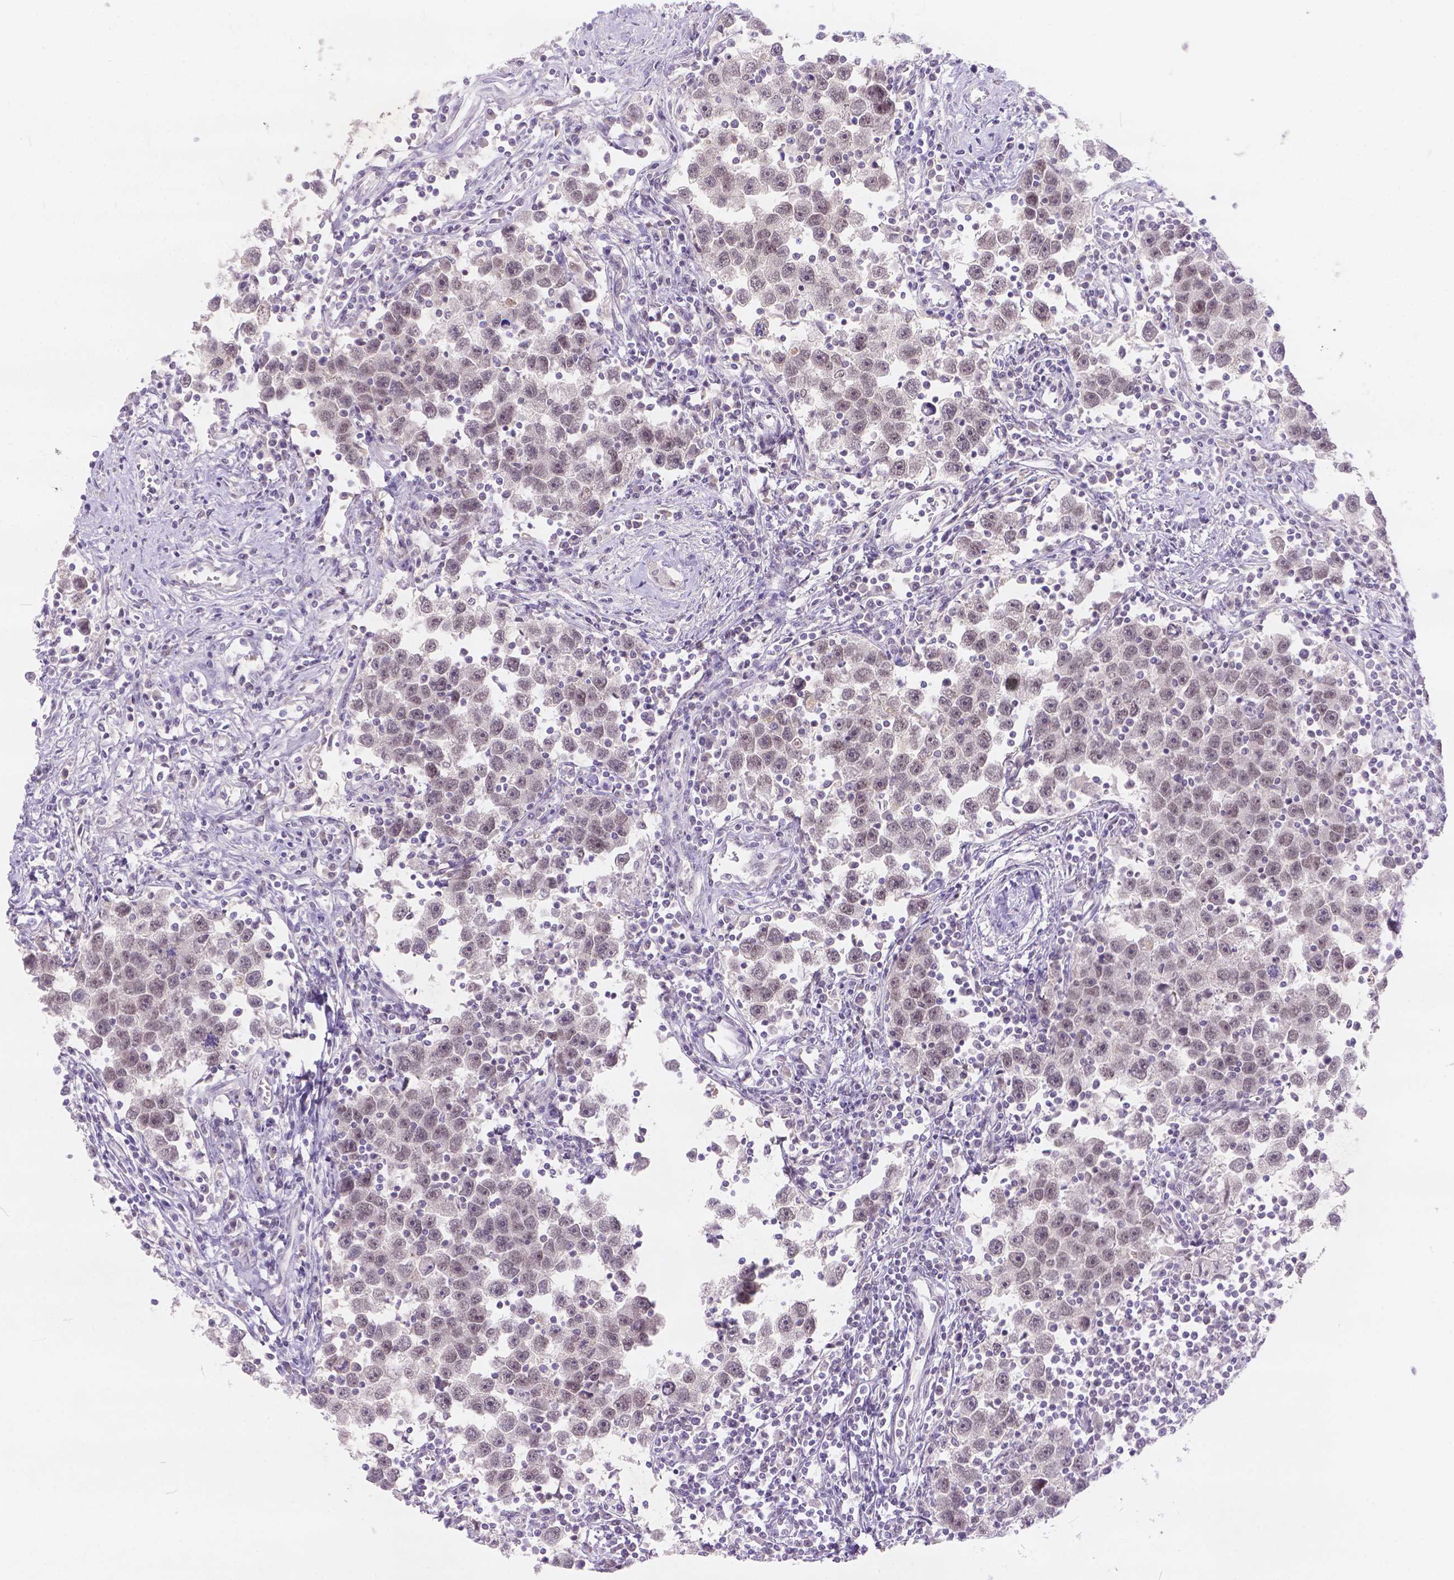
{"staining": {"intensity": "negative", "quantity": "none", "location": "none"}, "tissue": "testis cancer", "cell_type": "Tumor cells", "image_type": "cancer", "snomed": [{"axis": "morphology", "description": "Seminoma, NOS"}, {"axis": "topography", "description": "Testis"}], "caption": "Human seminoma (testis) stained for a protein using IHC reveals no positivity in tumor cells.", "gene": "FAM53A", "patient": {"sex": "male", "age": 30}}